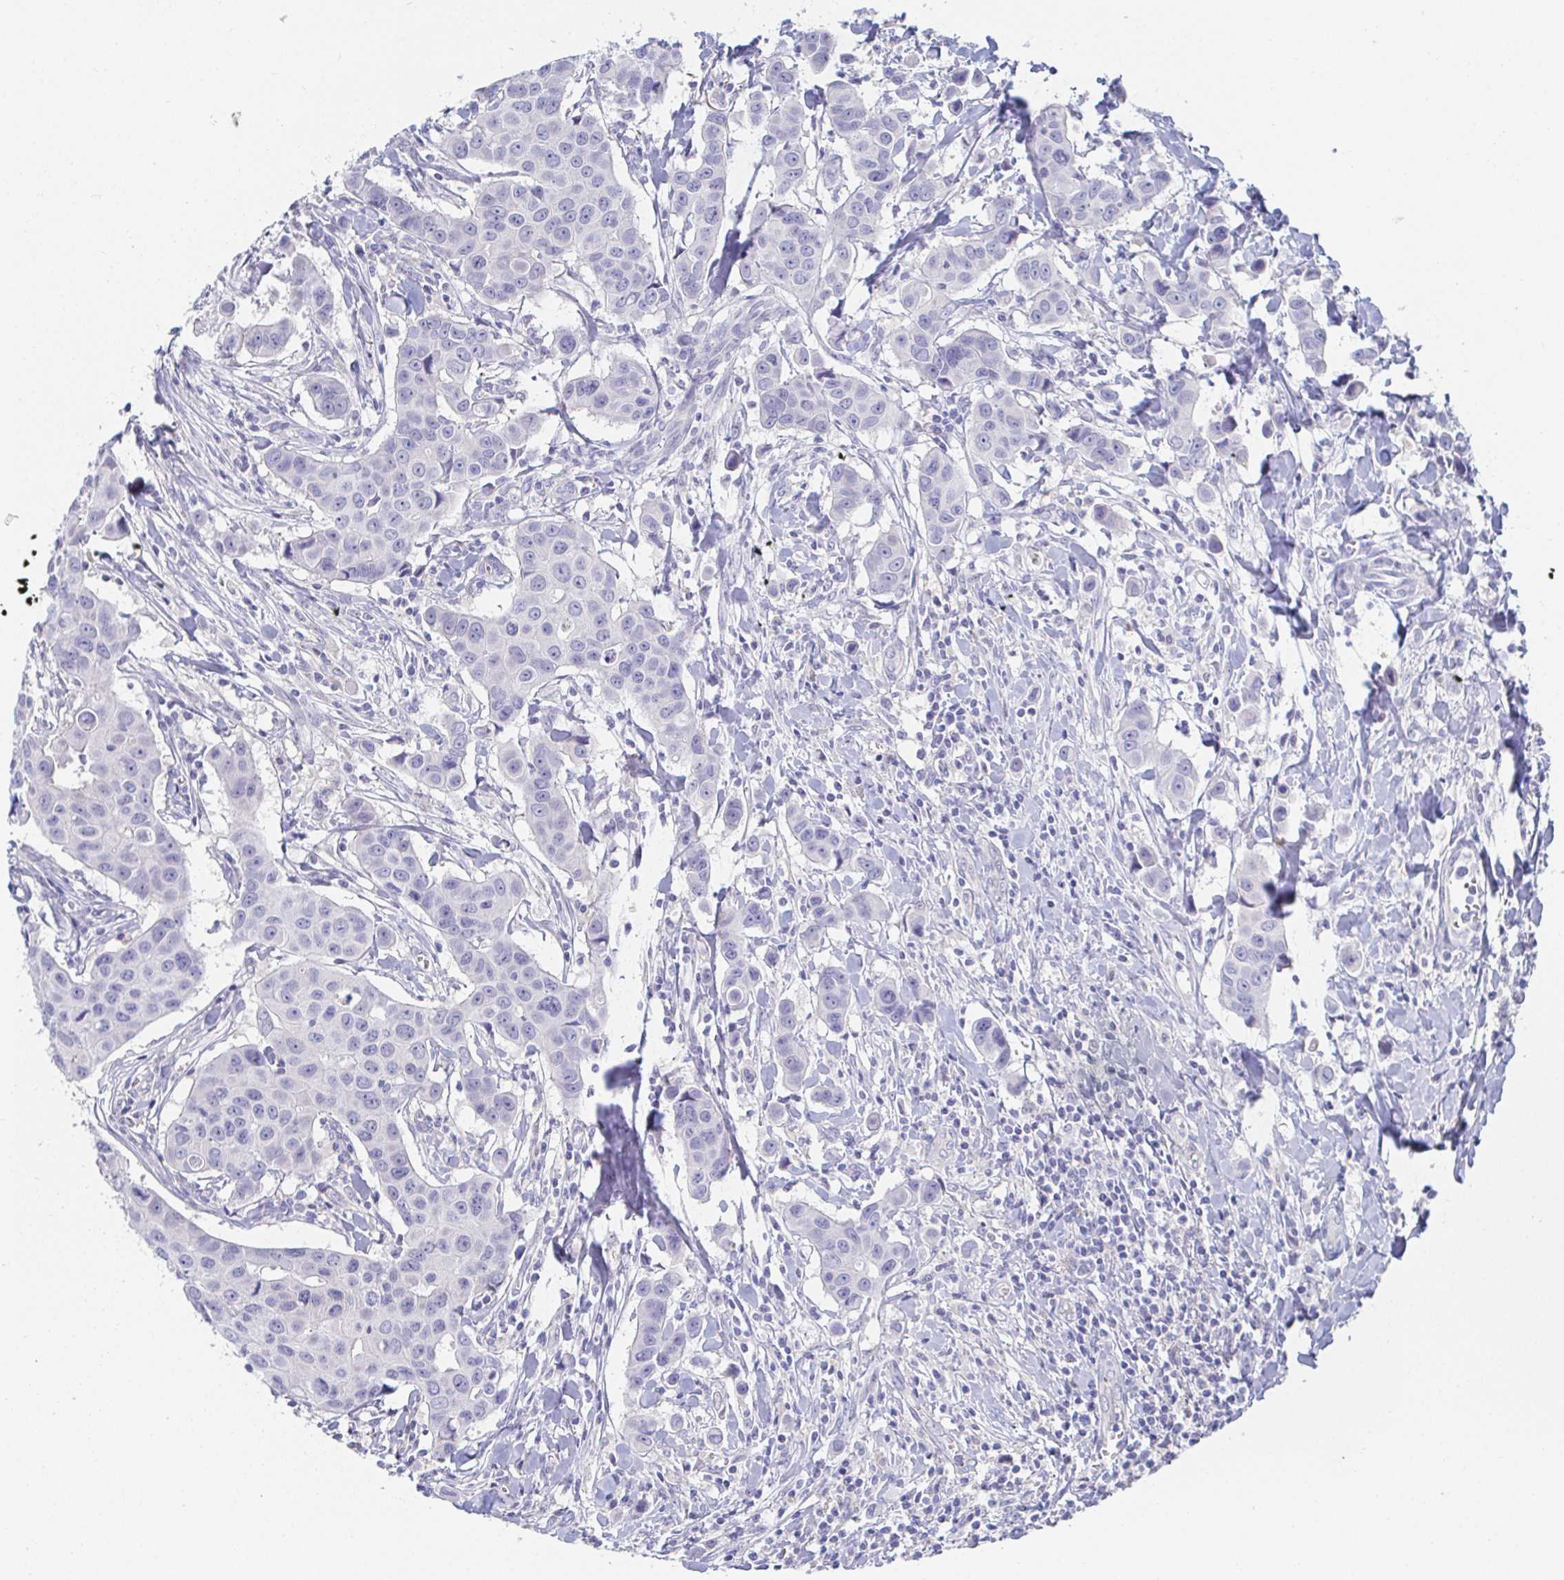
{"staining": {"intensity": "negative", "quantity": "none", "location": "none"}, "tissue": "breast cancer", "cell_type": "Tumor cells", "image_type": "cancer", "snomed": [{"axis": "morphology", "description": "Duct carcinoma"}, {"axis": "topography", "description": "Breast"}], "caption": "Immunohistochemistry (IHC) of human invasive ductal carcinoma (breast) reveals no positivity in tumor cells. The staining is performed using DAB brown chromogen with nuclei counter-stained in using hematoxylin.", "gene": "PDE6B", "patient": {"sex": "female", "age": 24}}